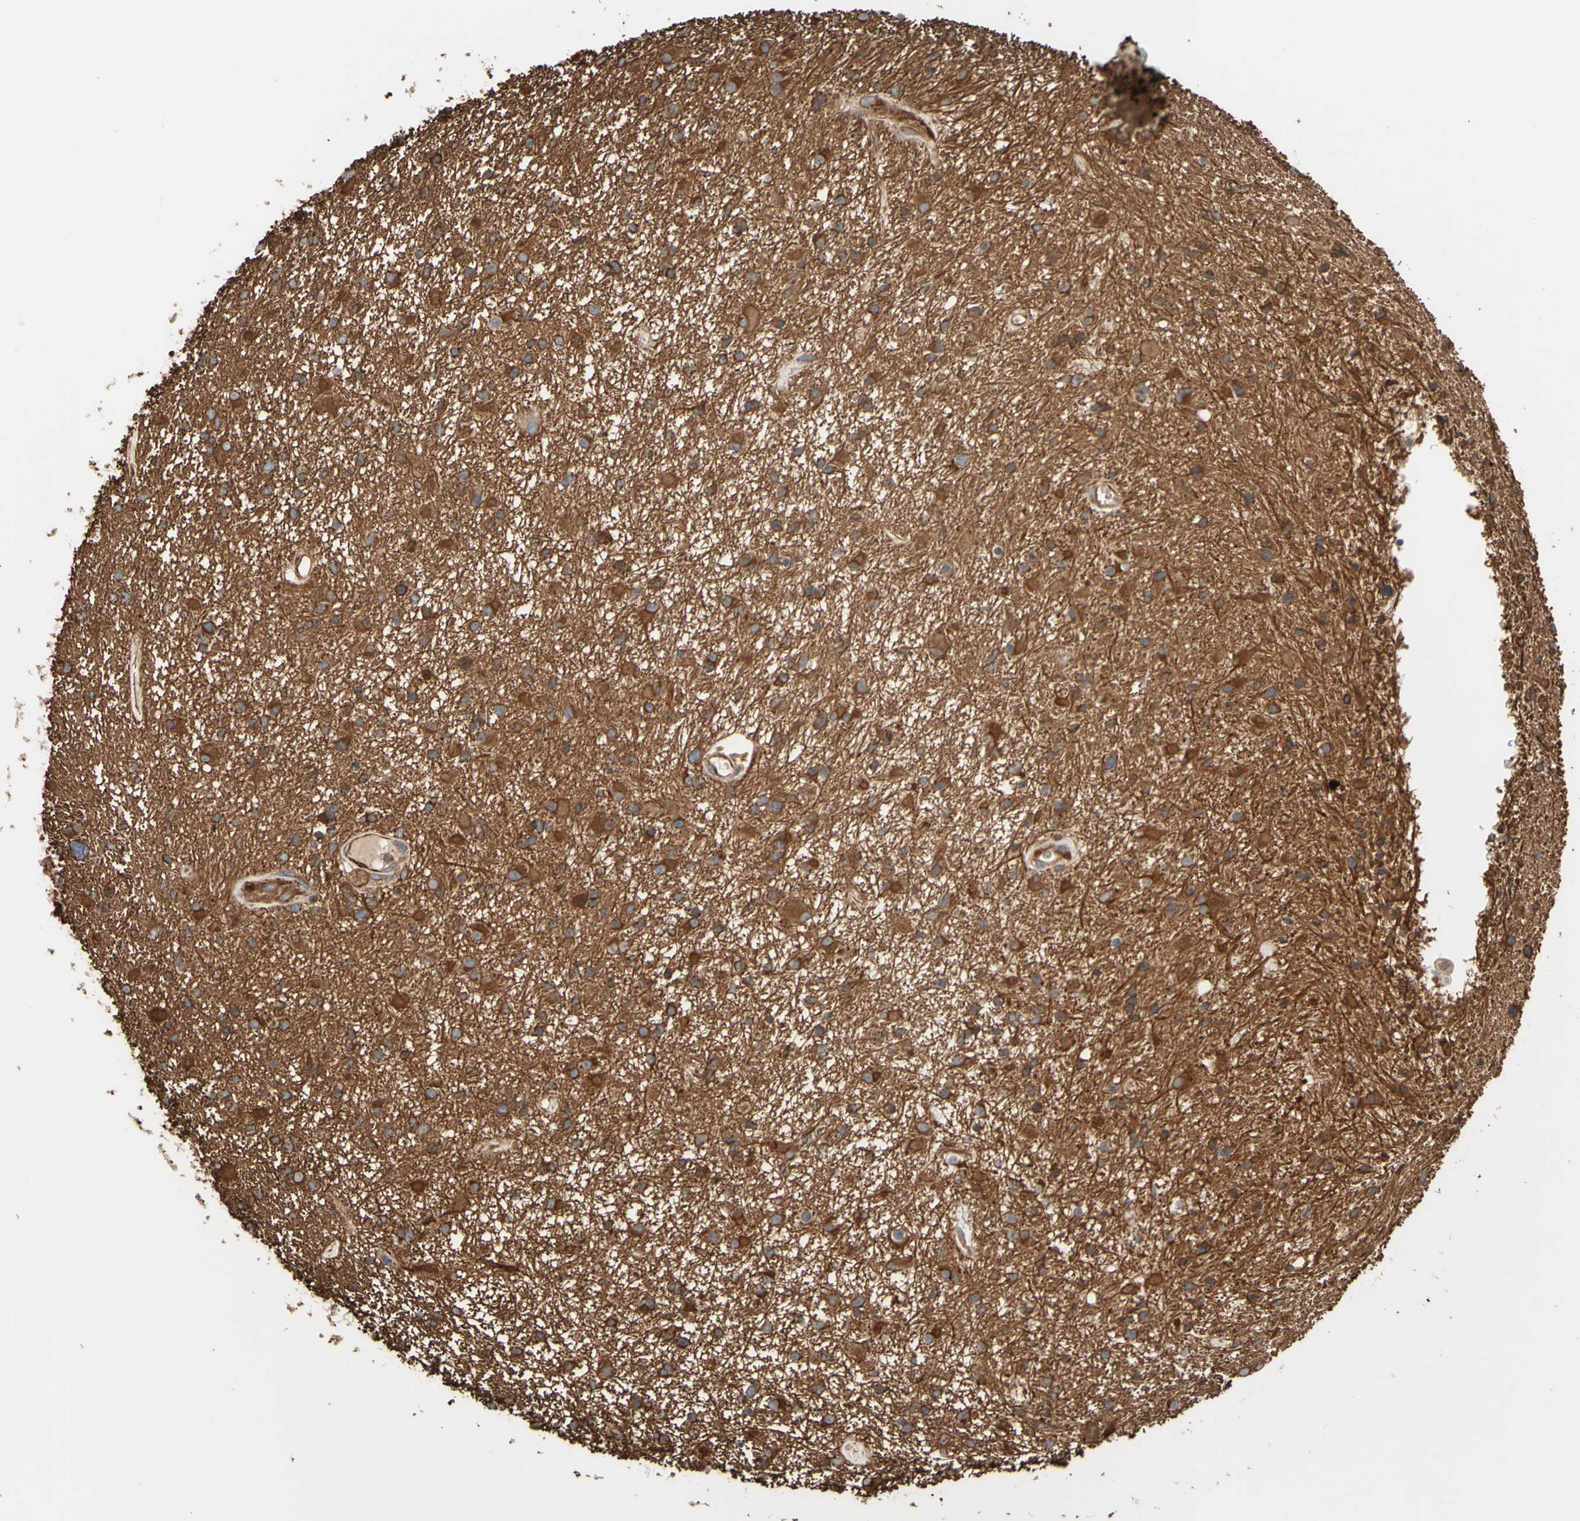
{"staining": {"intensity": "moderate", "quantity": "25%-75%", "location": "cytoplasmic/membranous"}, "tissue": "glioma", "cell_type": "Tumor cells", "image_type": "cancer", "snomed": [{"axis": "morphology", "description": "Glioma, malignant, High grade"}, {"axis": "topography", "description": "Brain"}], "caption": "Immunohistochemistry histopathology image of malignant high-grade glioma stained for a protein (brown), which demonstrates medium levels of moderate cytoplasmic/membranous positivity in approximately 25%-75% of tumor cells.", "gene": "TRAF2", "patient": {"sex": "male", "age": 33}}